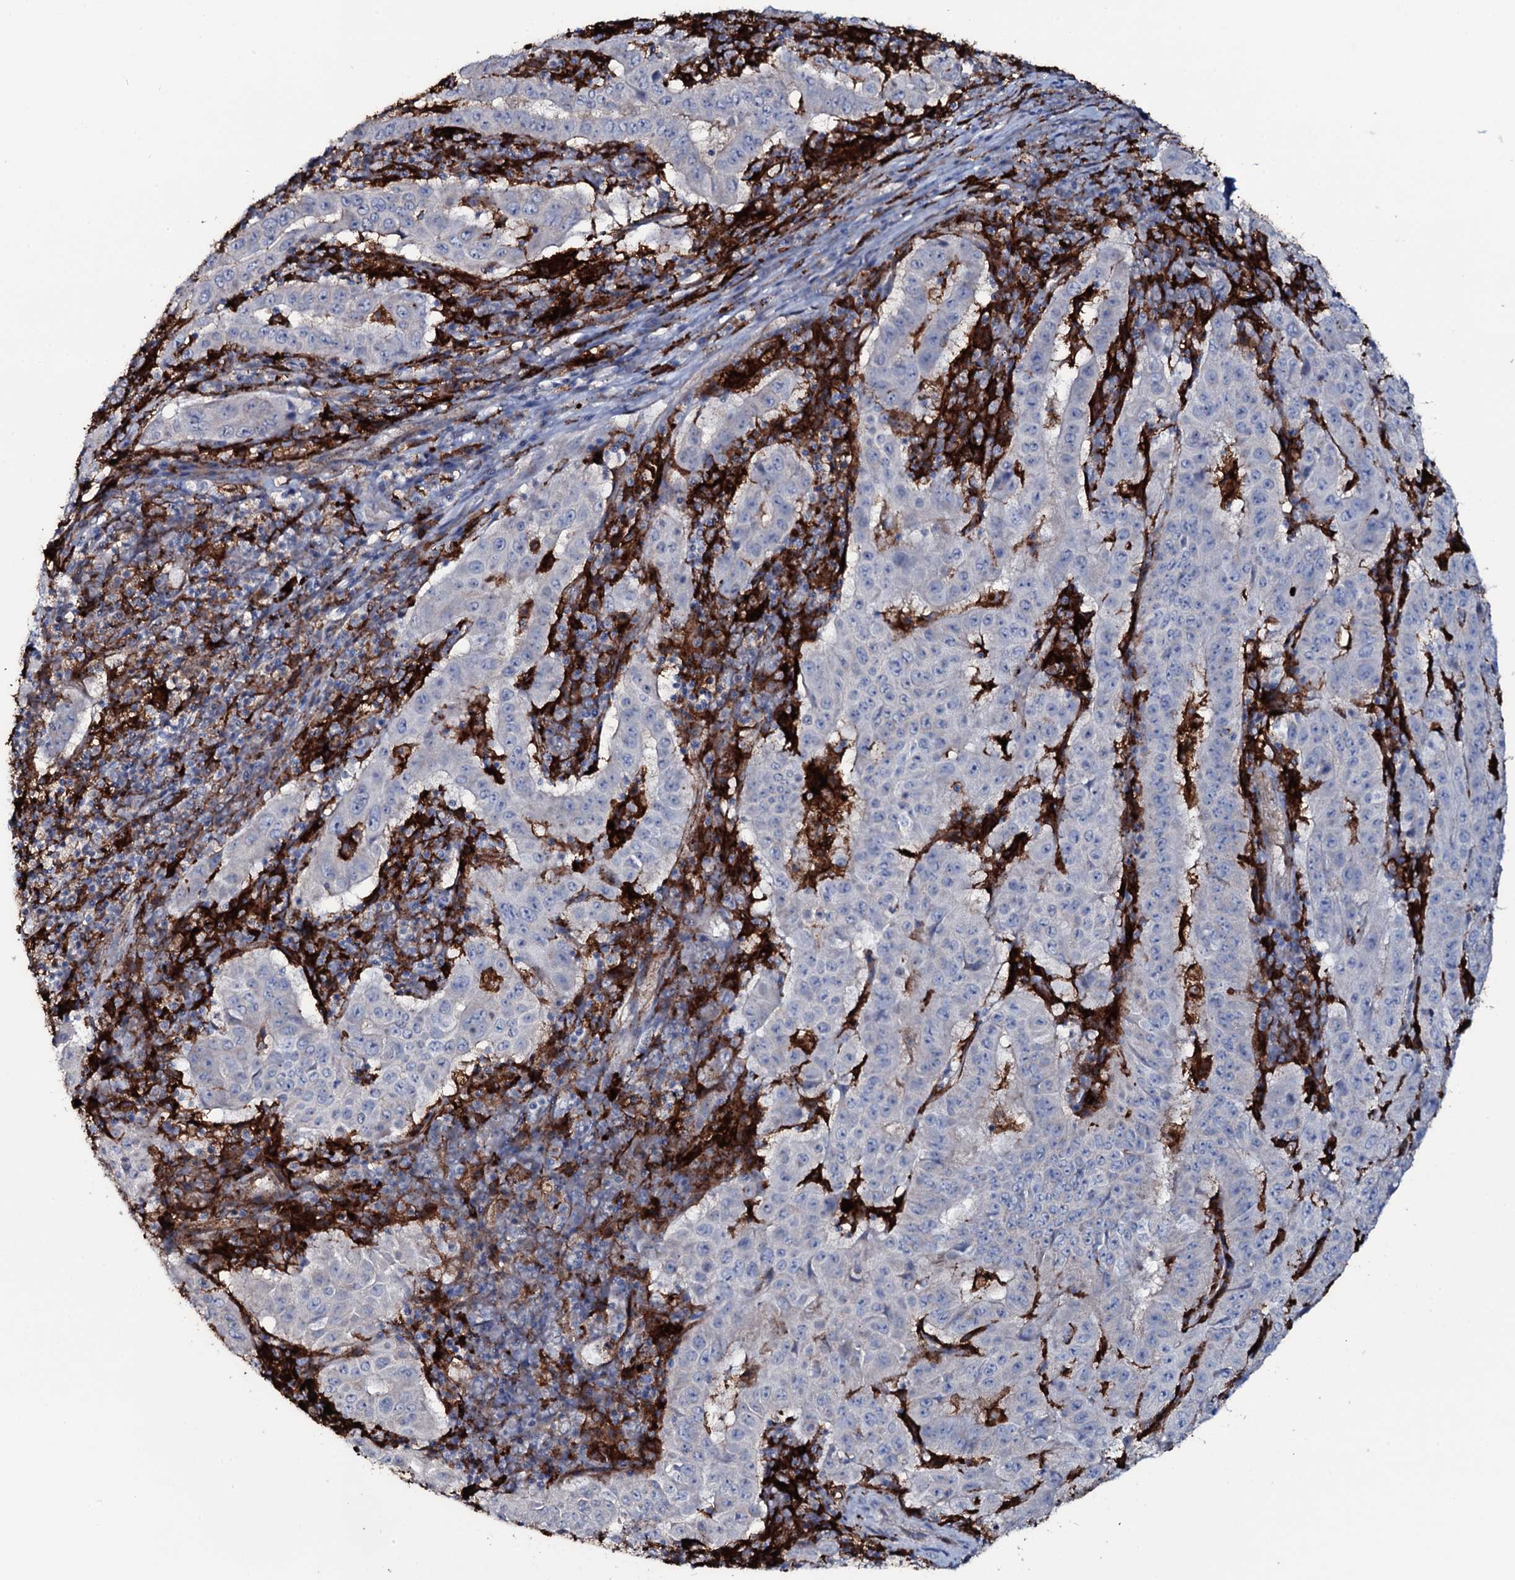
{"staining": {"intensity": "negative", "quantity": "none", "location": "none"}, "tissue": "pancreatic cancer", "cell_type": "Tumor cells", "image_type": "cancer", "snomed": [{"axis": "morphology", "description": "Adenocarcinoma, NOS"}, {"axis": "topography", "description": "Pancreas"}], "caption": "High power microscopy photomicrograph of an immunohistochemistry histopathology image of pancreatic adenocarcinoma, revealing no significant expression in tumor cells.", "gene": "OSBPL2", "patient": {"sex": "male", "age": 63}}